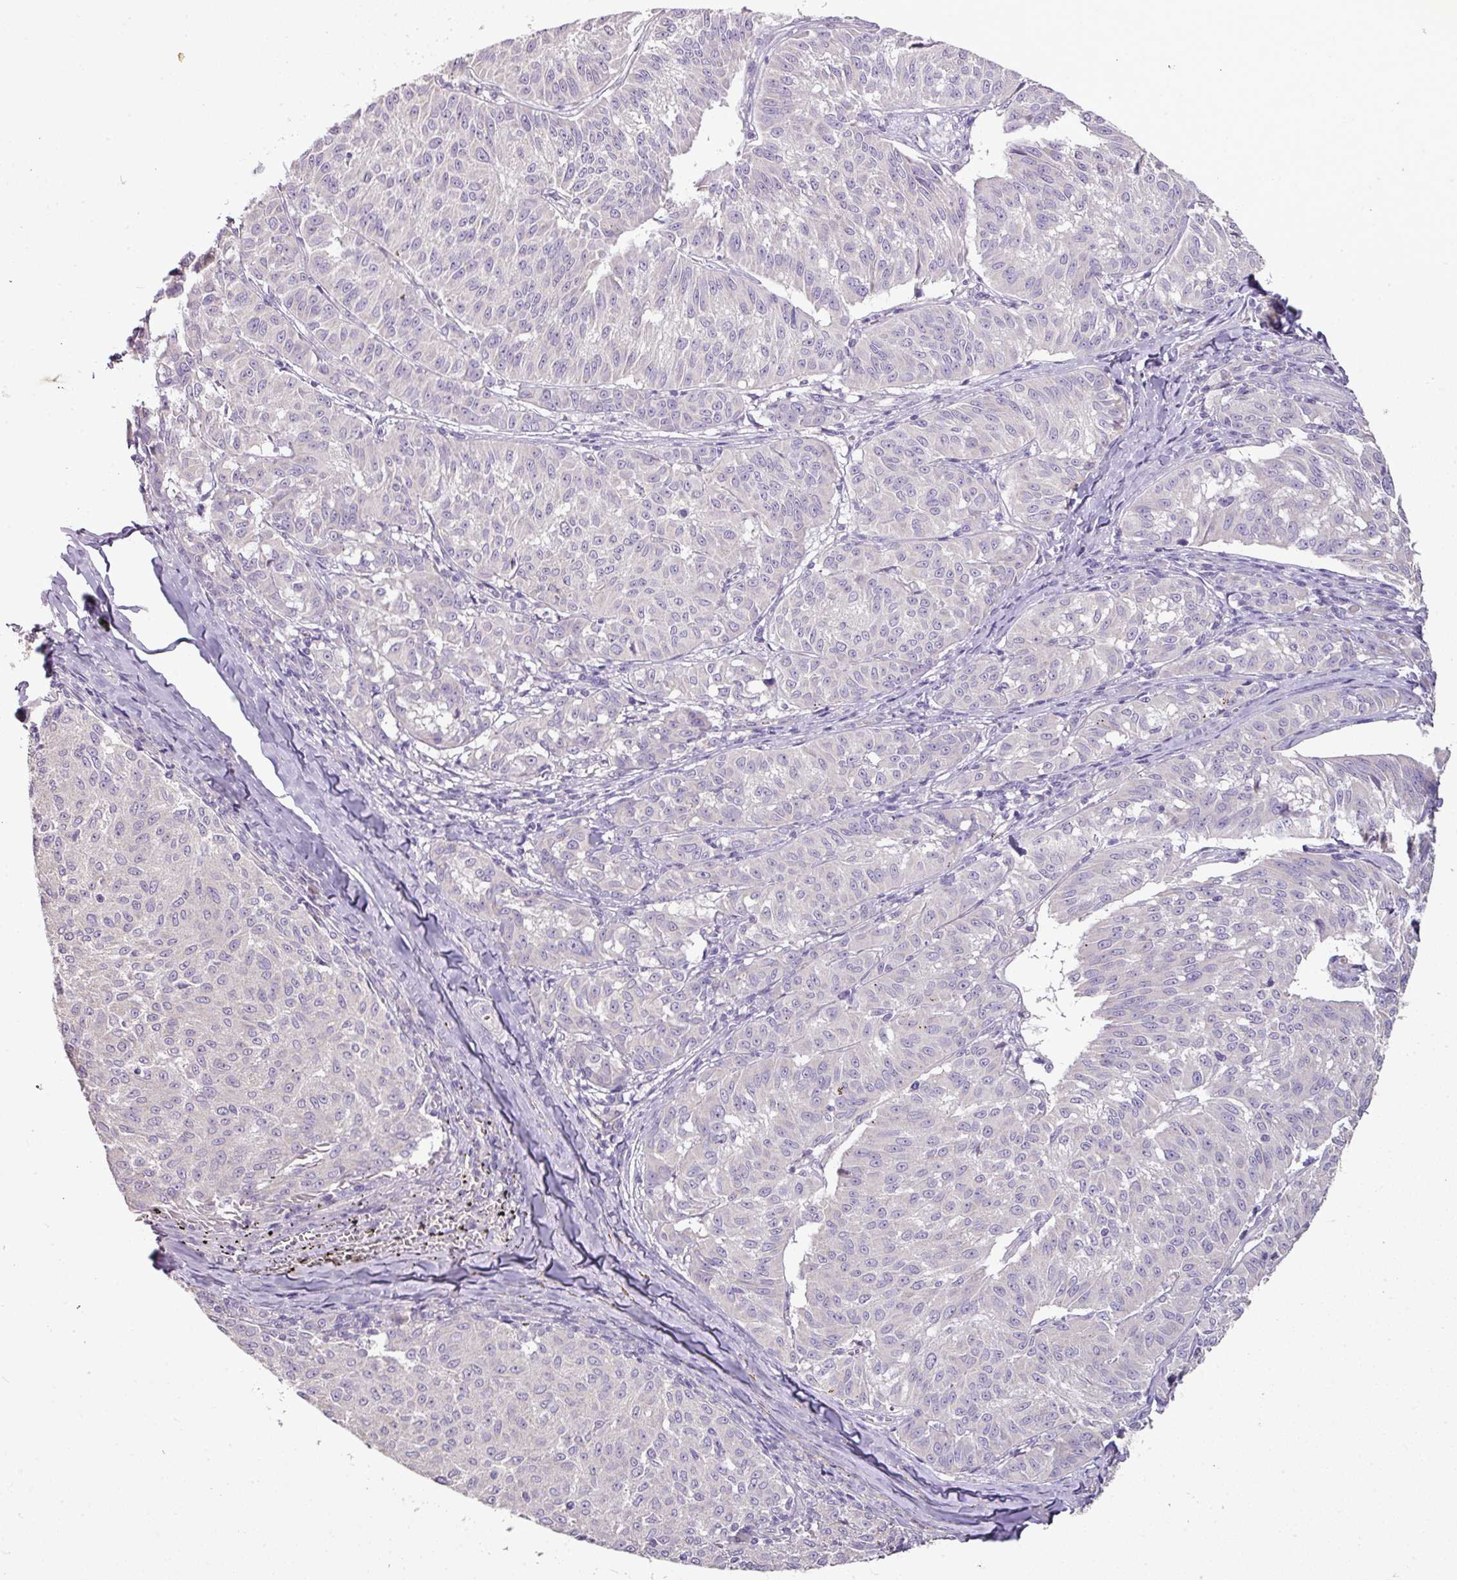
{"staining": {"intensity": "negative", "quantity": "none", "location": "none"}, "tissue": "melanoma", "cell_type": "Tumor cells", "image_type": "cancer", "snomed": [{"axis": "morphology", "description": "Malignant melanoma, NOS"}, {"axis": "topography", "description": "Skin"}], "caption": "High magnification brightfield microscopy of melanoma stained with DAB (3,3'-diaminobenzidine) (brown) and counterstained with hematoxylin (blue): tumor cells show no significant positivity.", "gene": "BRINP2", "patient": {"sex": "female", "age": 72}}